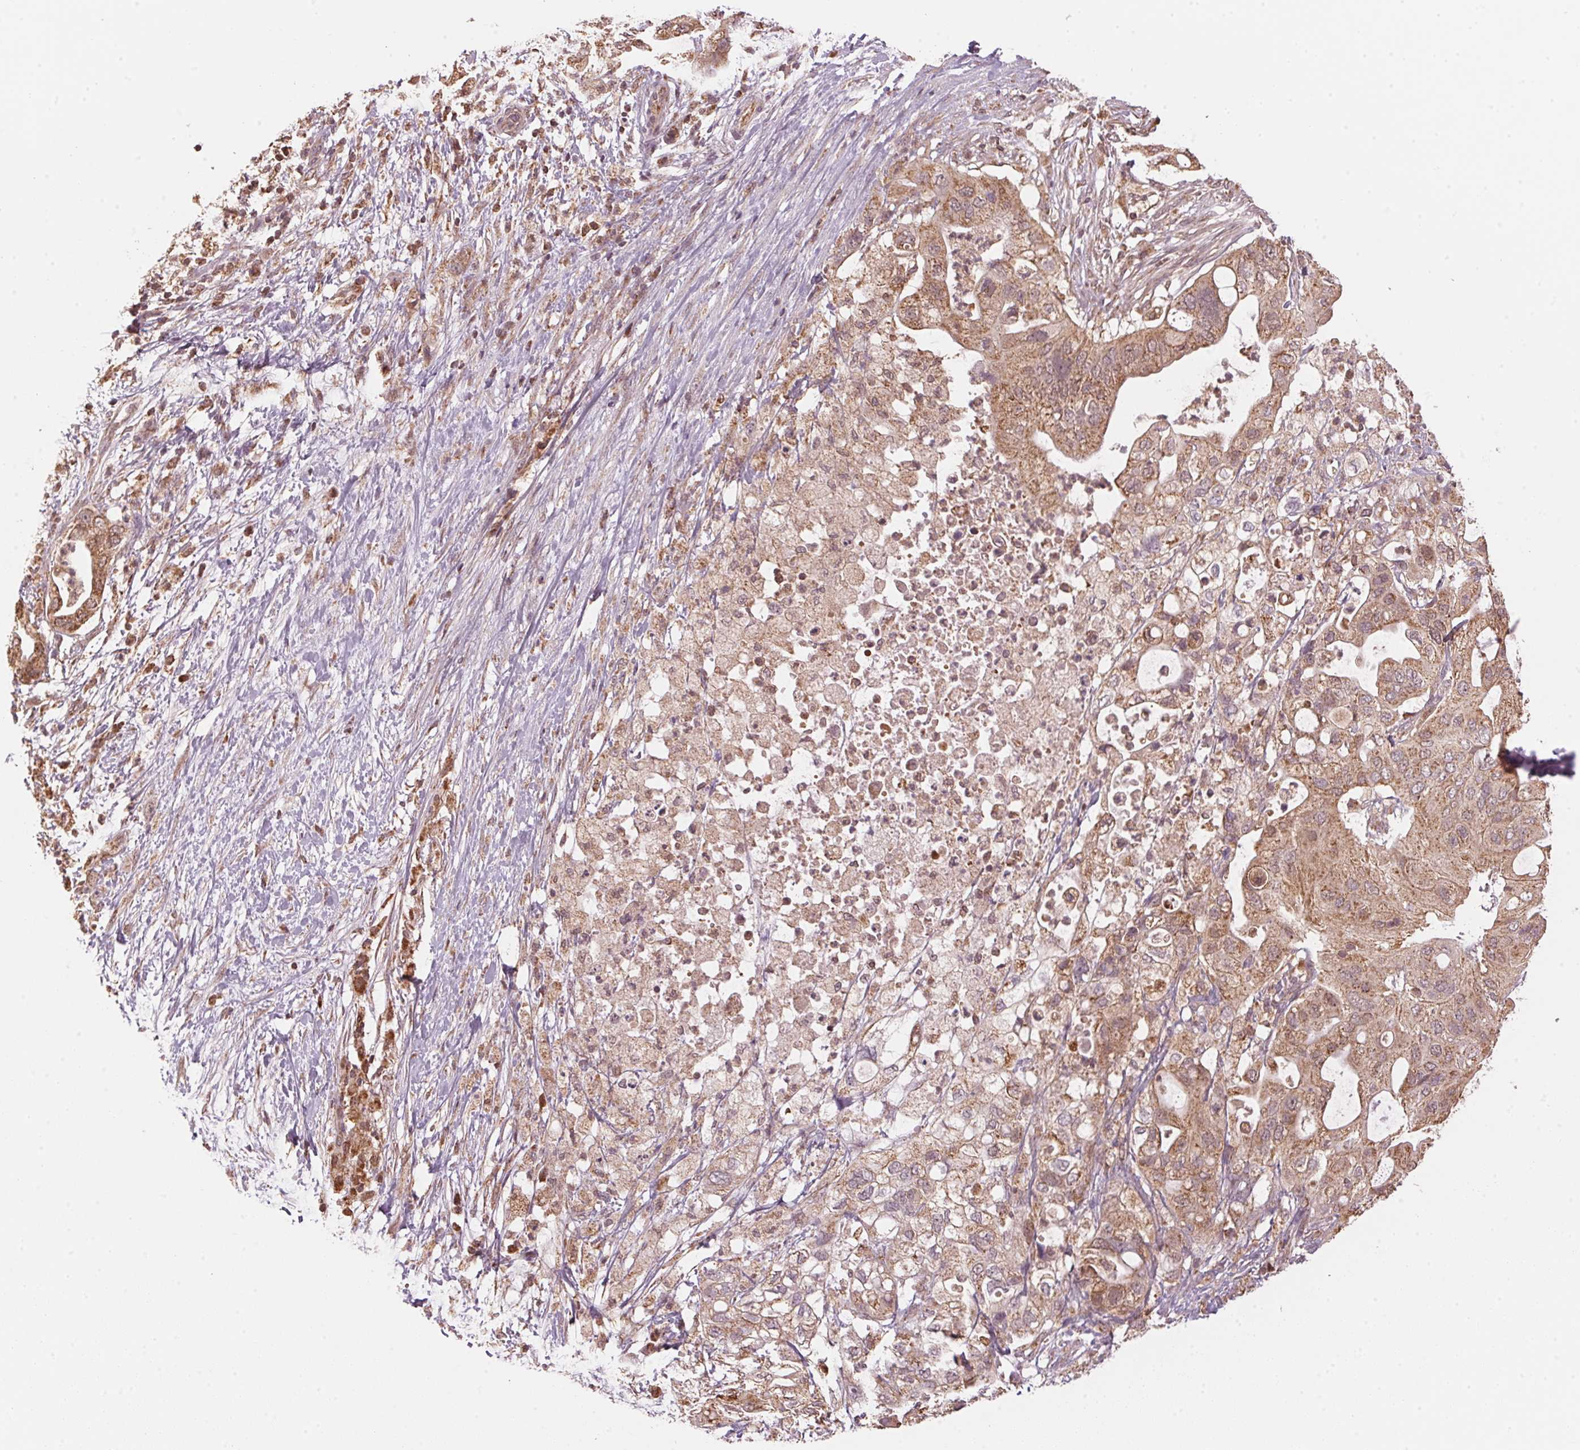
{"staining": {"intensity": "moderate", "quantity": ">75%", "location": "cytoplasmic/membranous"}, "tissue": "pancreatic cancer", "cell_type": "Tumor cells", "image_type": "cancer", "snomed": [{"axis": "morphology", "description": "Adenocarcinoma, NOS"}, {"axis": "topography", "description": "Pancreas"}], "caption": "IHC photomicrograph of neoplastic tissue: human pancreatic cancer stained using IHC shows medium levels of moderate protein expression localized specifically in the cytoplasmic/membranous of tumor cells, appearing as a cytoplasmic/membranous brown color.", "gene": "ARHGAP6", "patient": {"sex": "female", "age": 72}}